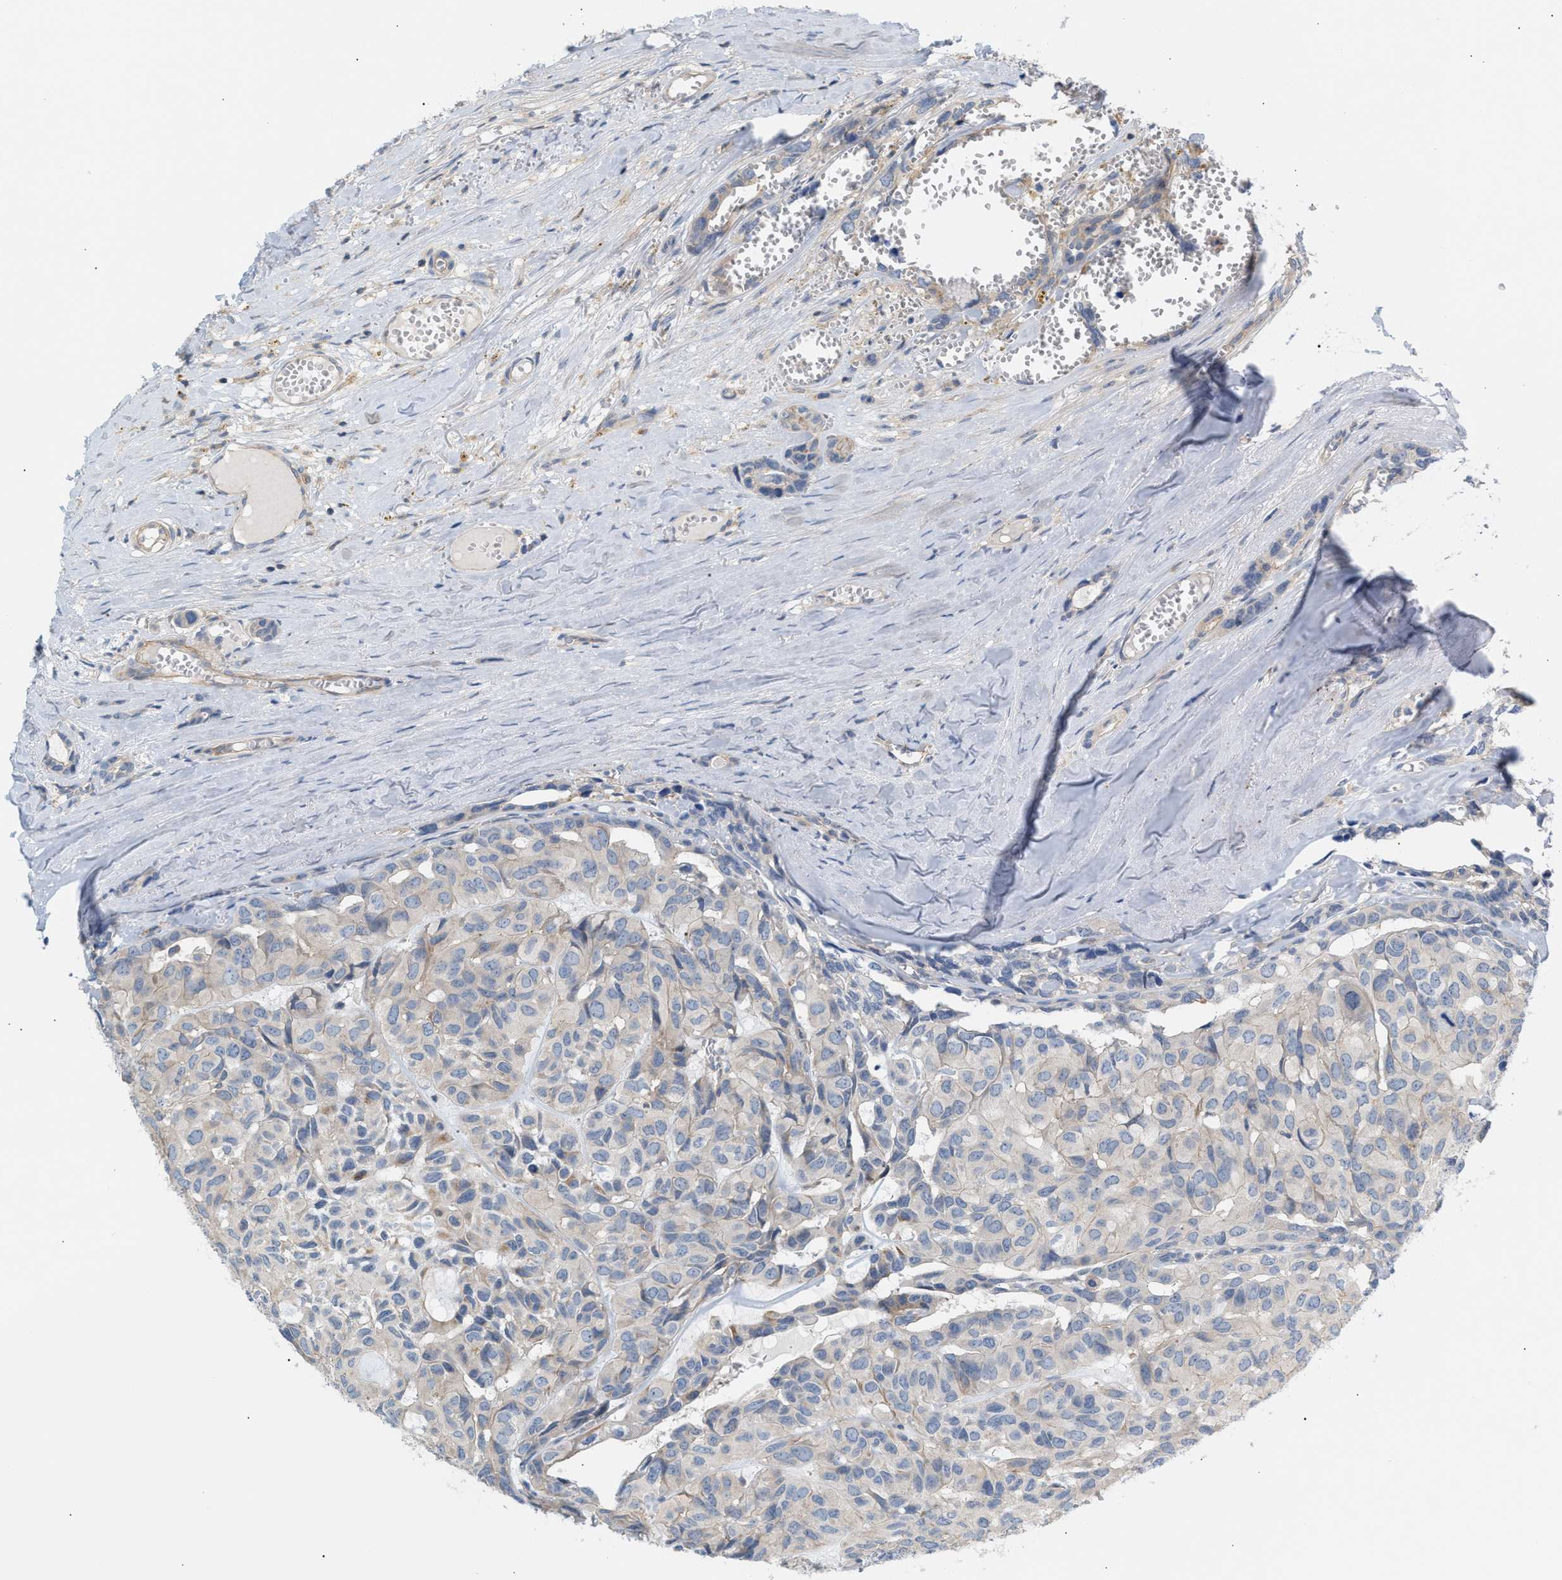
{"staining": {"intensity": "negative", "quantity": "none", "location": "none"}, "tissue": "head and neck cancer", "cell_type": "Tumor cells", "image_type": "cancer", "snomed": [{"axis": "morphology", "description": "Adenocarcinoma, NOS"}, {"axis": "topography", "description": "Salivary gland, NOS"}, {"axis": "topography", "description": "Head-Neck"}], "caption": "Histopathology image shows no significant protein positivity in tumor cells of adenocarcinoma (head and neck). Nuclei are stained in blue.", "gene": "LRCH1", "patient": {"sex": "female", "age": 76}}